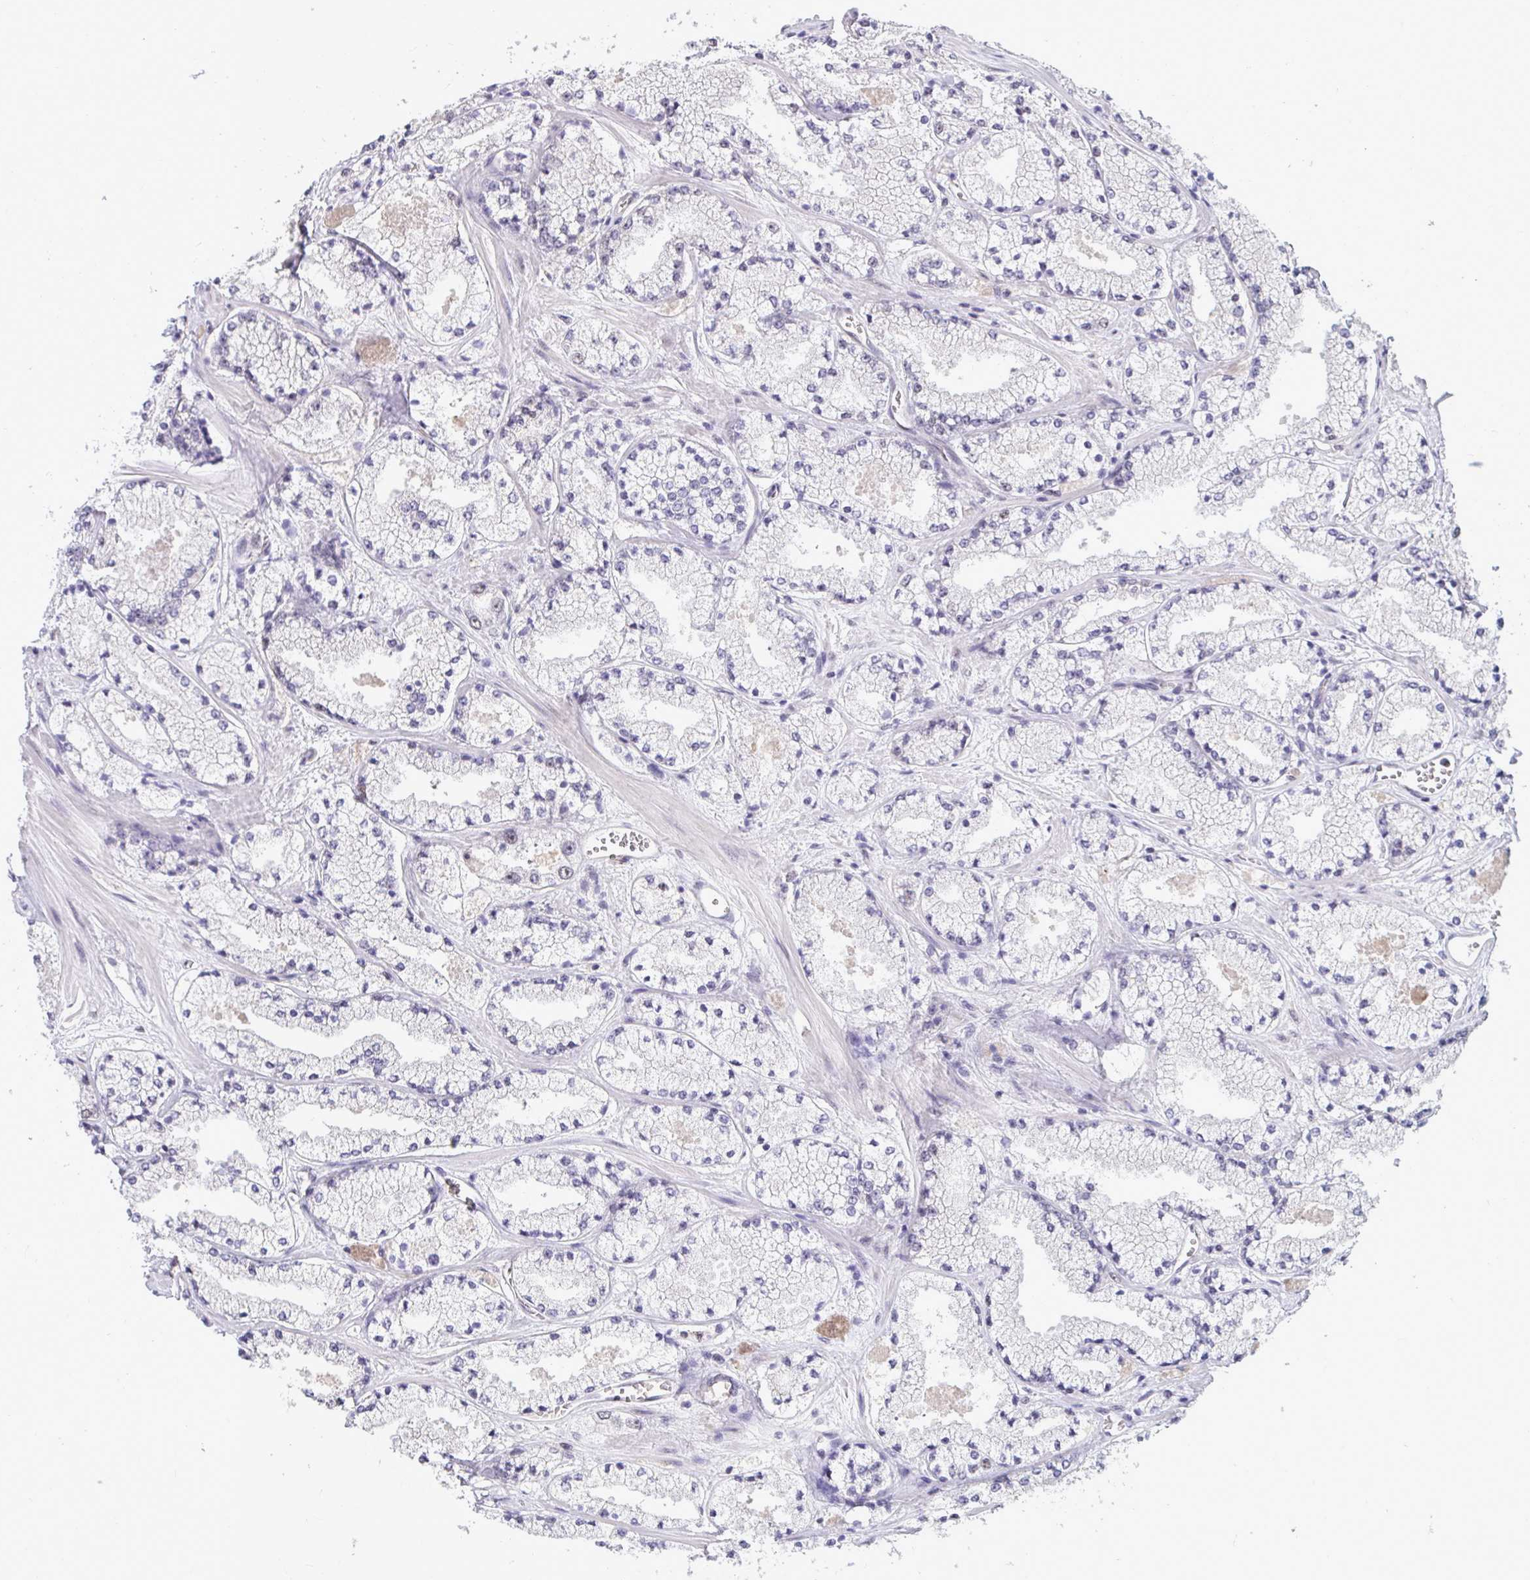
{"staining": {"intensity": "moderate", "quantity": "<25%", "location": "nuclear"}, "tissue": "prostate cancer", "cell_type": "Tumor cells", "image_type": "cancer", "snomed": [{"axis": "morphology", "description": "Adenocarcinoma, High grade"}, {"axis": "topography", "description": "Prostate"}], "caption": "Adenocarcinoma (high-grade) (prostate) was stained to show a protein in brown. There is low levels of moderate nuclear expression in approximately <25% of tumor cells. The protein is shown in brown color, while the nuclei are stained blue.", "gene": "PUF60", "patient": {"sex": "male", "age": 63}}